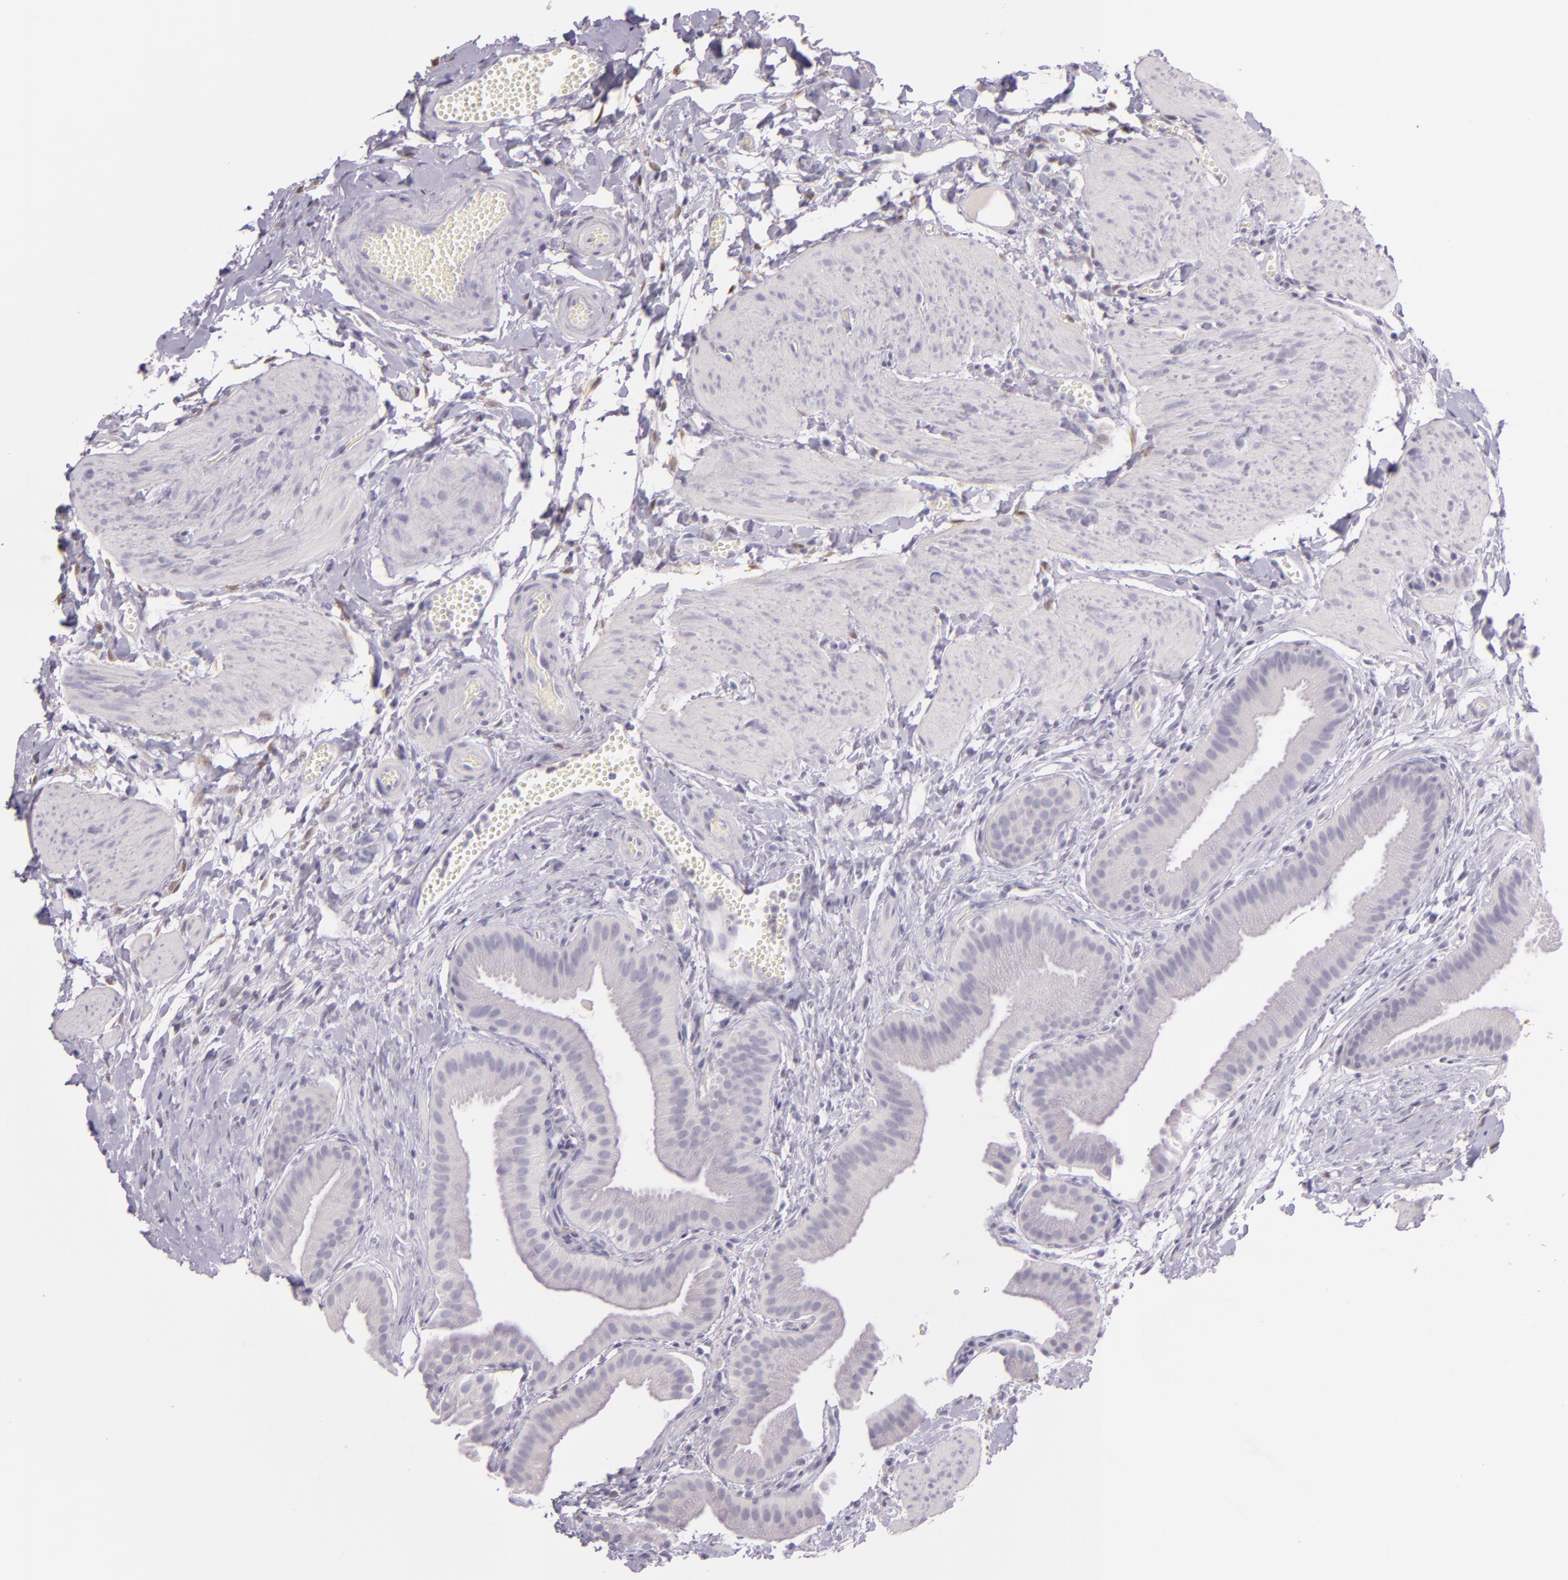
{"staining": {"intensity": "negative", "quantity": "none", "location": "none"}, "tissue": "gallbladder", "cell_type": "Glandular cells", "image_type": "normal", "snomed": [{"axis": "morphology", "description": "Normal tissue, NOS"}, {"axis": "topography", "description": "Gallbladder"}], "caption": "IHC histopathology image of benign gallbladder stained for a protein (brown), which displays no positivity in glandular cells.", "gene": "CBS", "patient": {"sex": "female", "age": 63}}